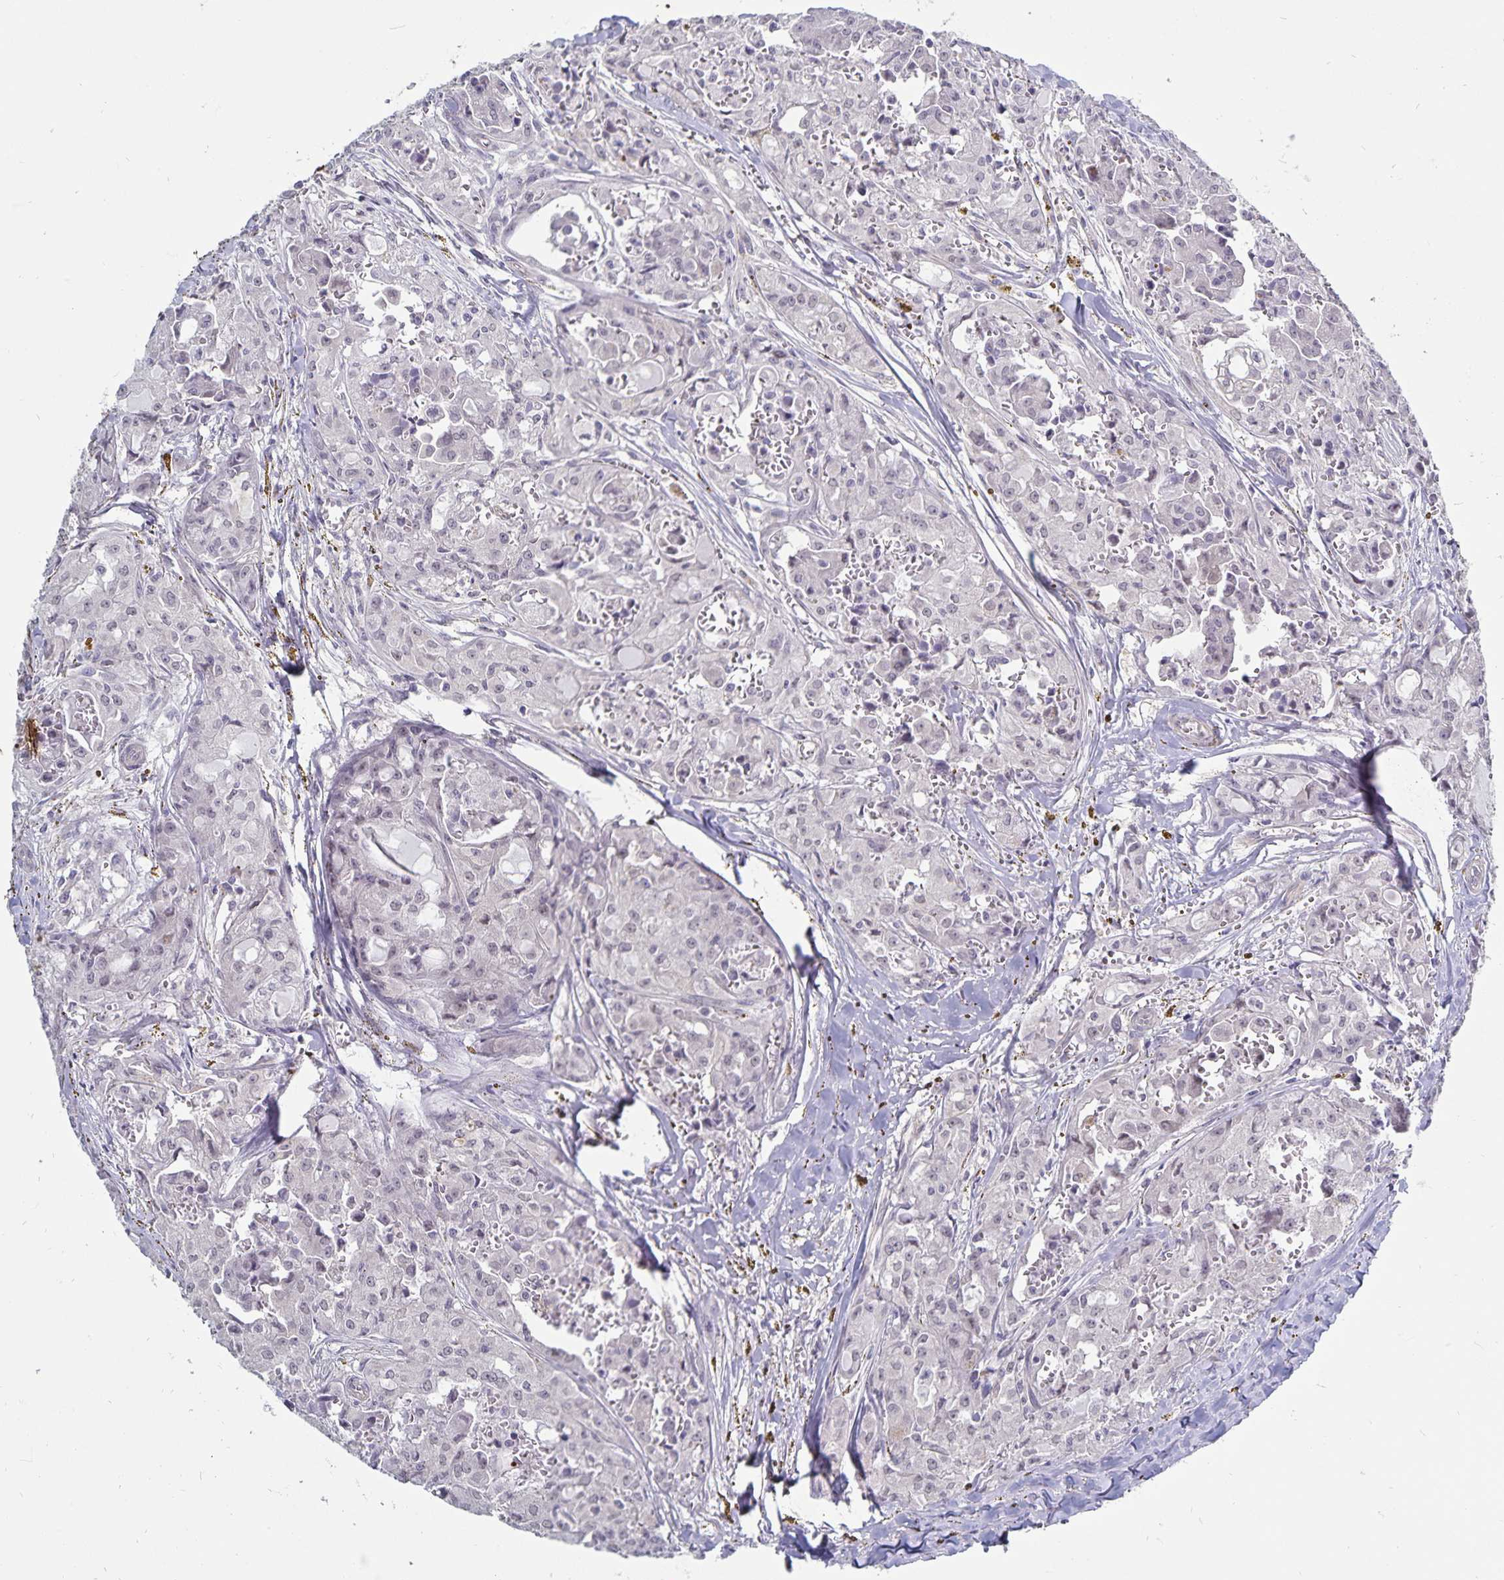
{"staining": {"intensity": "negative", "quantity": "none", "location": "none"}, "tissue": "head and neck cancer", "cell_type": "Tumor cells", "image_type": "cancer", "snomed": [{"axis": "morphology", "description": "Adenocarcinoma, NOS"}, {"axis": "topography", "description": "Head-Neck"}], "caption": "Tumor cells show no significant expression in head and neck cancer (adenocarcinoma).", "gene": "CDKN2B", "patient": {"sex": "male", "age": 64}}